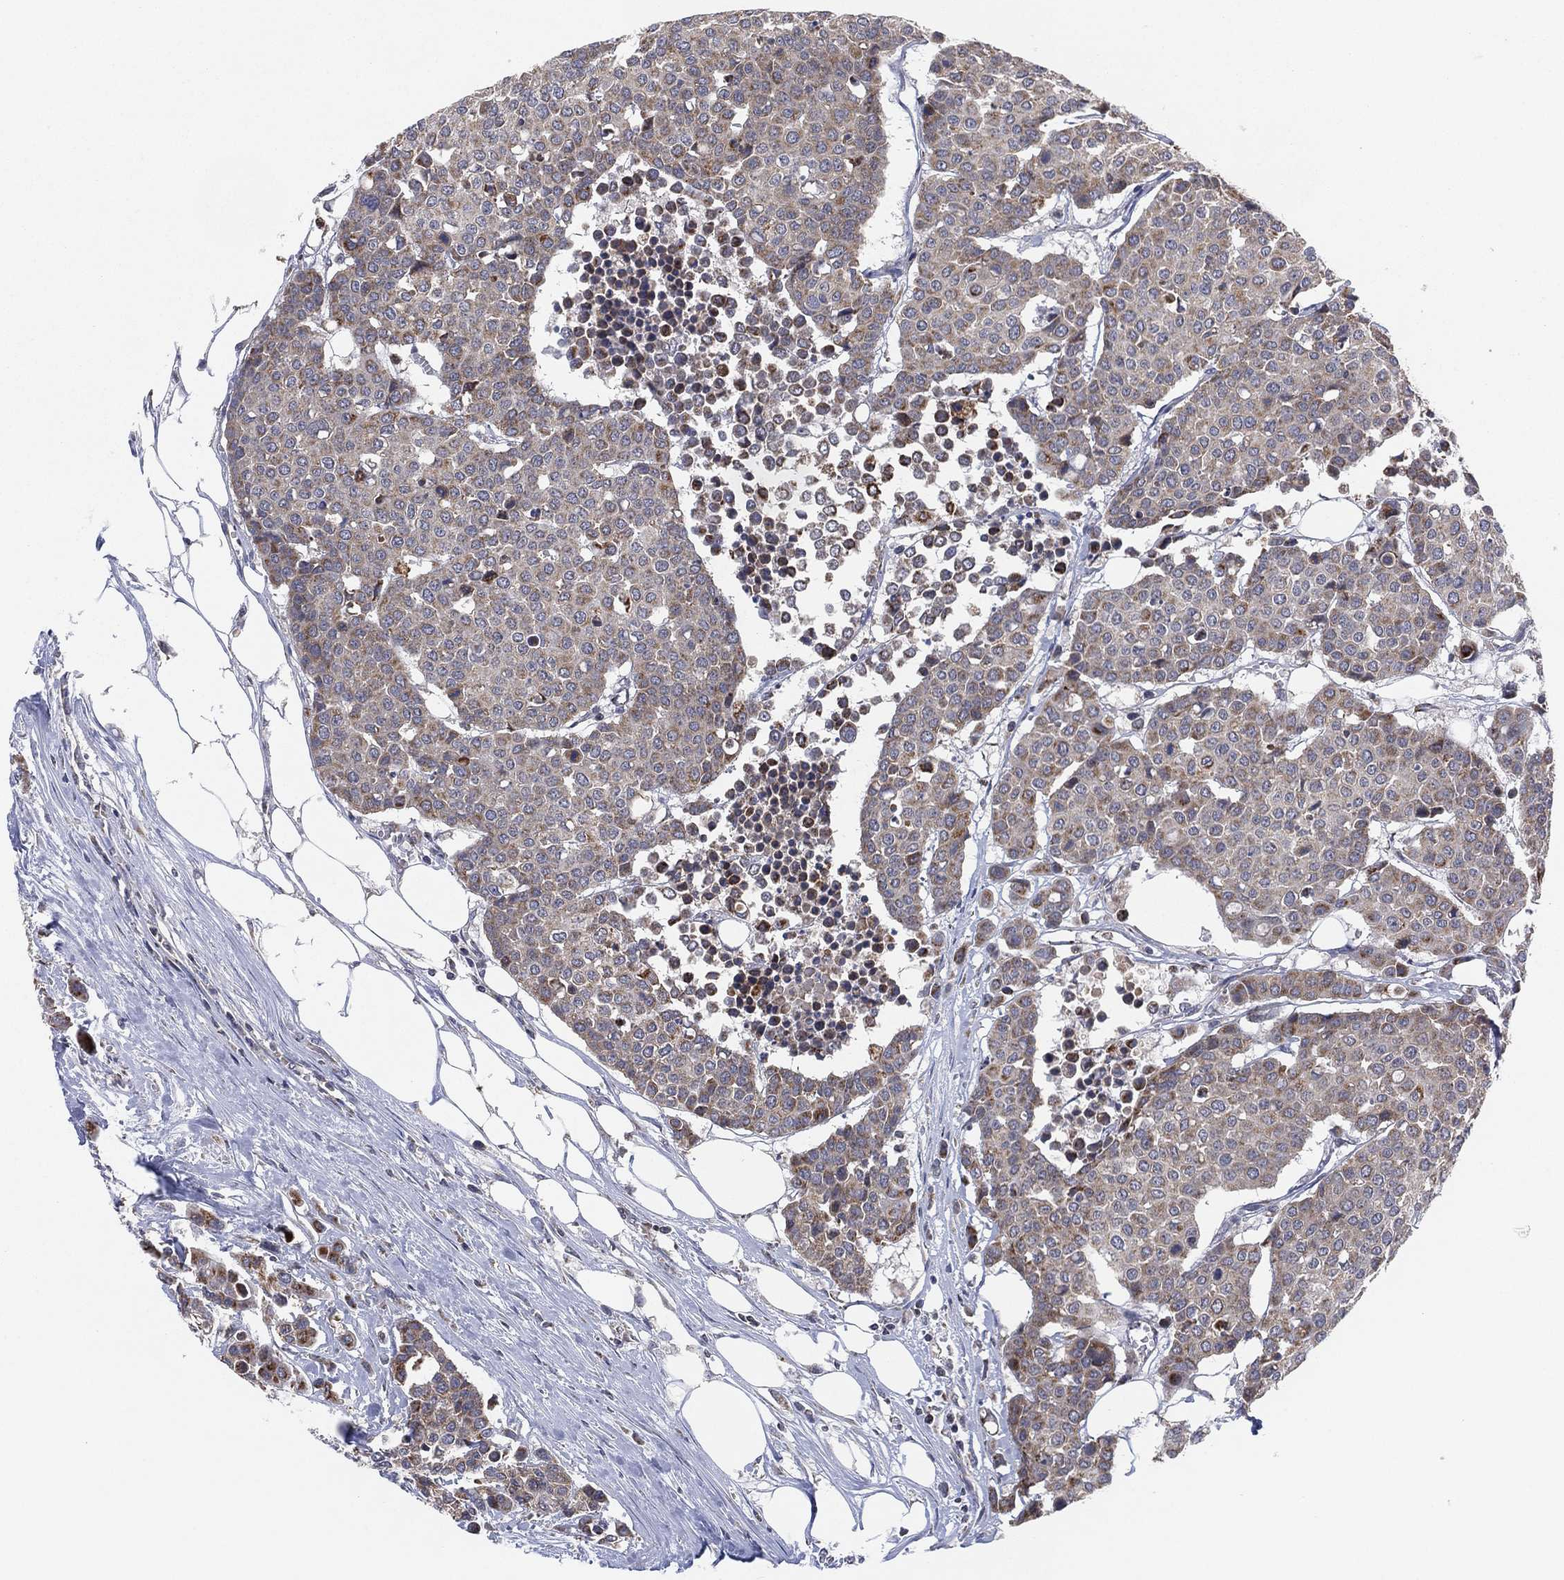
{"staining": {"intensity": "weak", "quantity": "25%-75%", "location": "cytoplasmic/membranous"}, "tissue": "carcinoid", "cell_type": "Tumor cells", "image_type": "cancer", "snomed": [{"axis": "morphology", "description": "Carcinoid, malignant, NOS"}, {"axis": "topography", "description": "Colon"}], "caption": "A histopathology image showing weak cytoplasmic/membranous positivity in about 25%-75% of tumor cells in carcinoid, as visualized by brown immunohistochemical staining.", "gene": "PSMG4", "patient": {"sex": "male", "age": 81}}